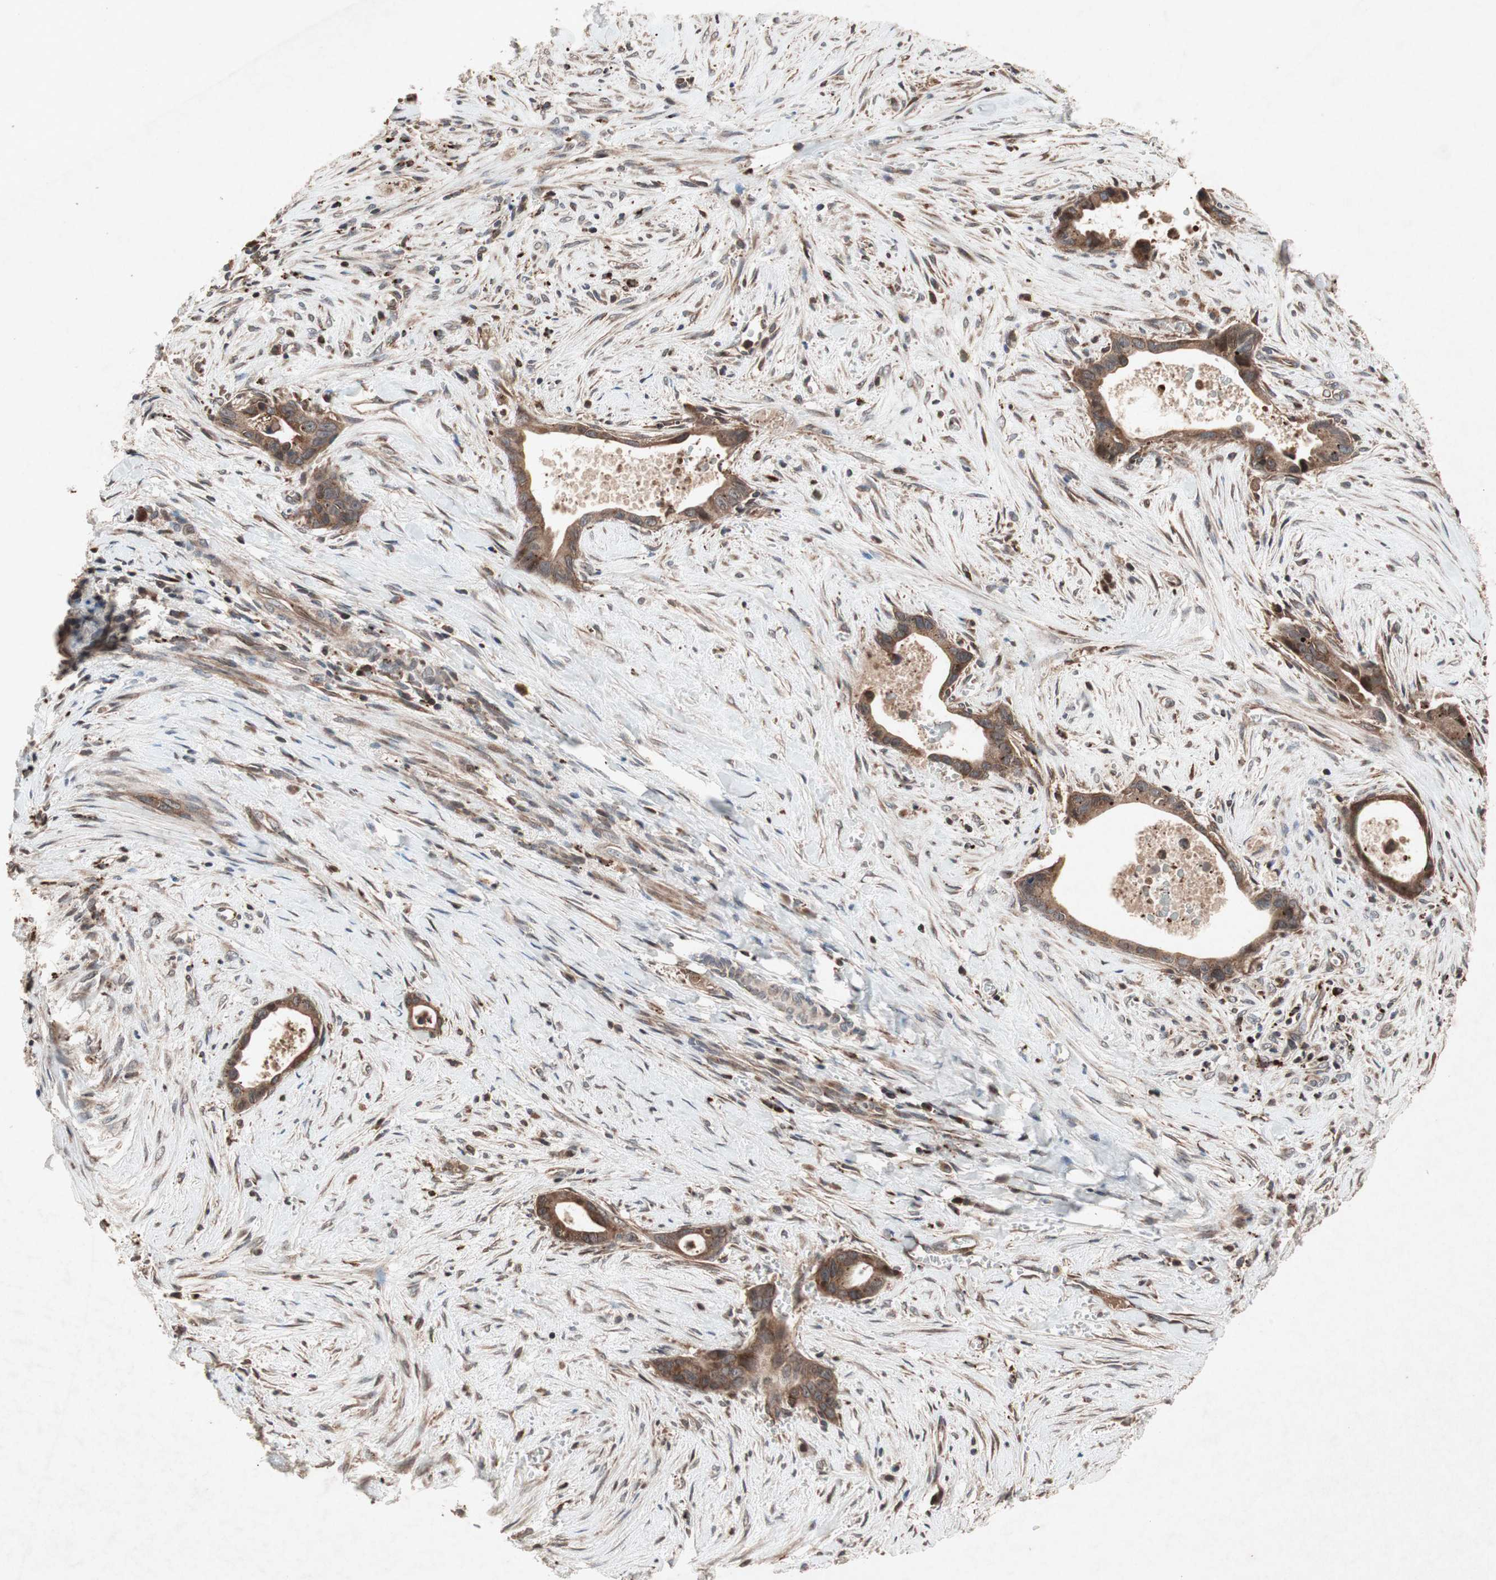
{"staining": {"intensity": "strong", "quantity": ">75%", "location": "cytoplasmic/membranous"}, "tissue": "liver cancer", "cell_type": "Tumor cells", "image_type": "cancer", "snomed": [{"axis": "morphology", "description": "Cholangiocarcinoma"}, {"axis": "topography", "description": "Liver"}], "caption": "Protein analysis of liver cholangiocarcinoma tissue exhibits strong cytoplasmic/membranous positivity in about >75% of tumor cells. Ihc stains the protein of interest in brown and the nuclei are stained blue.", "gene": "RAB1A", "patient": {"sex": "female", "age": 55}}